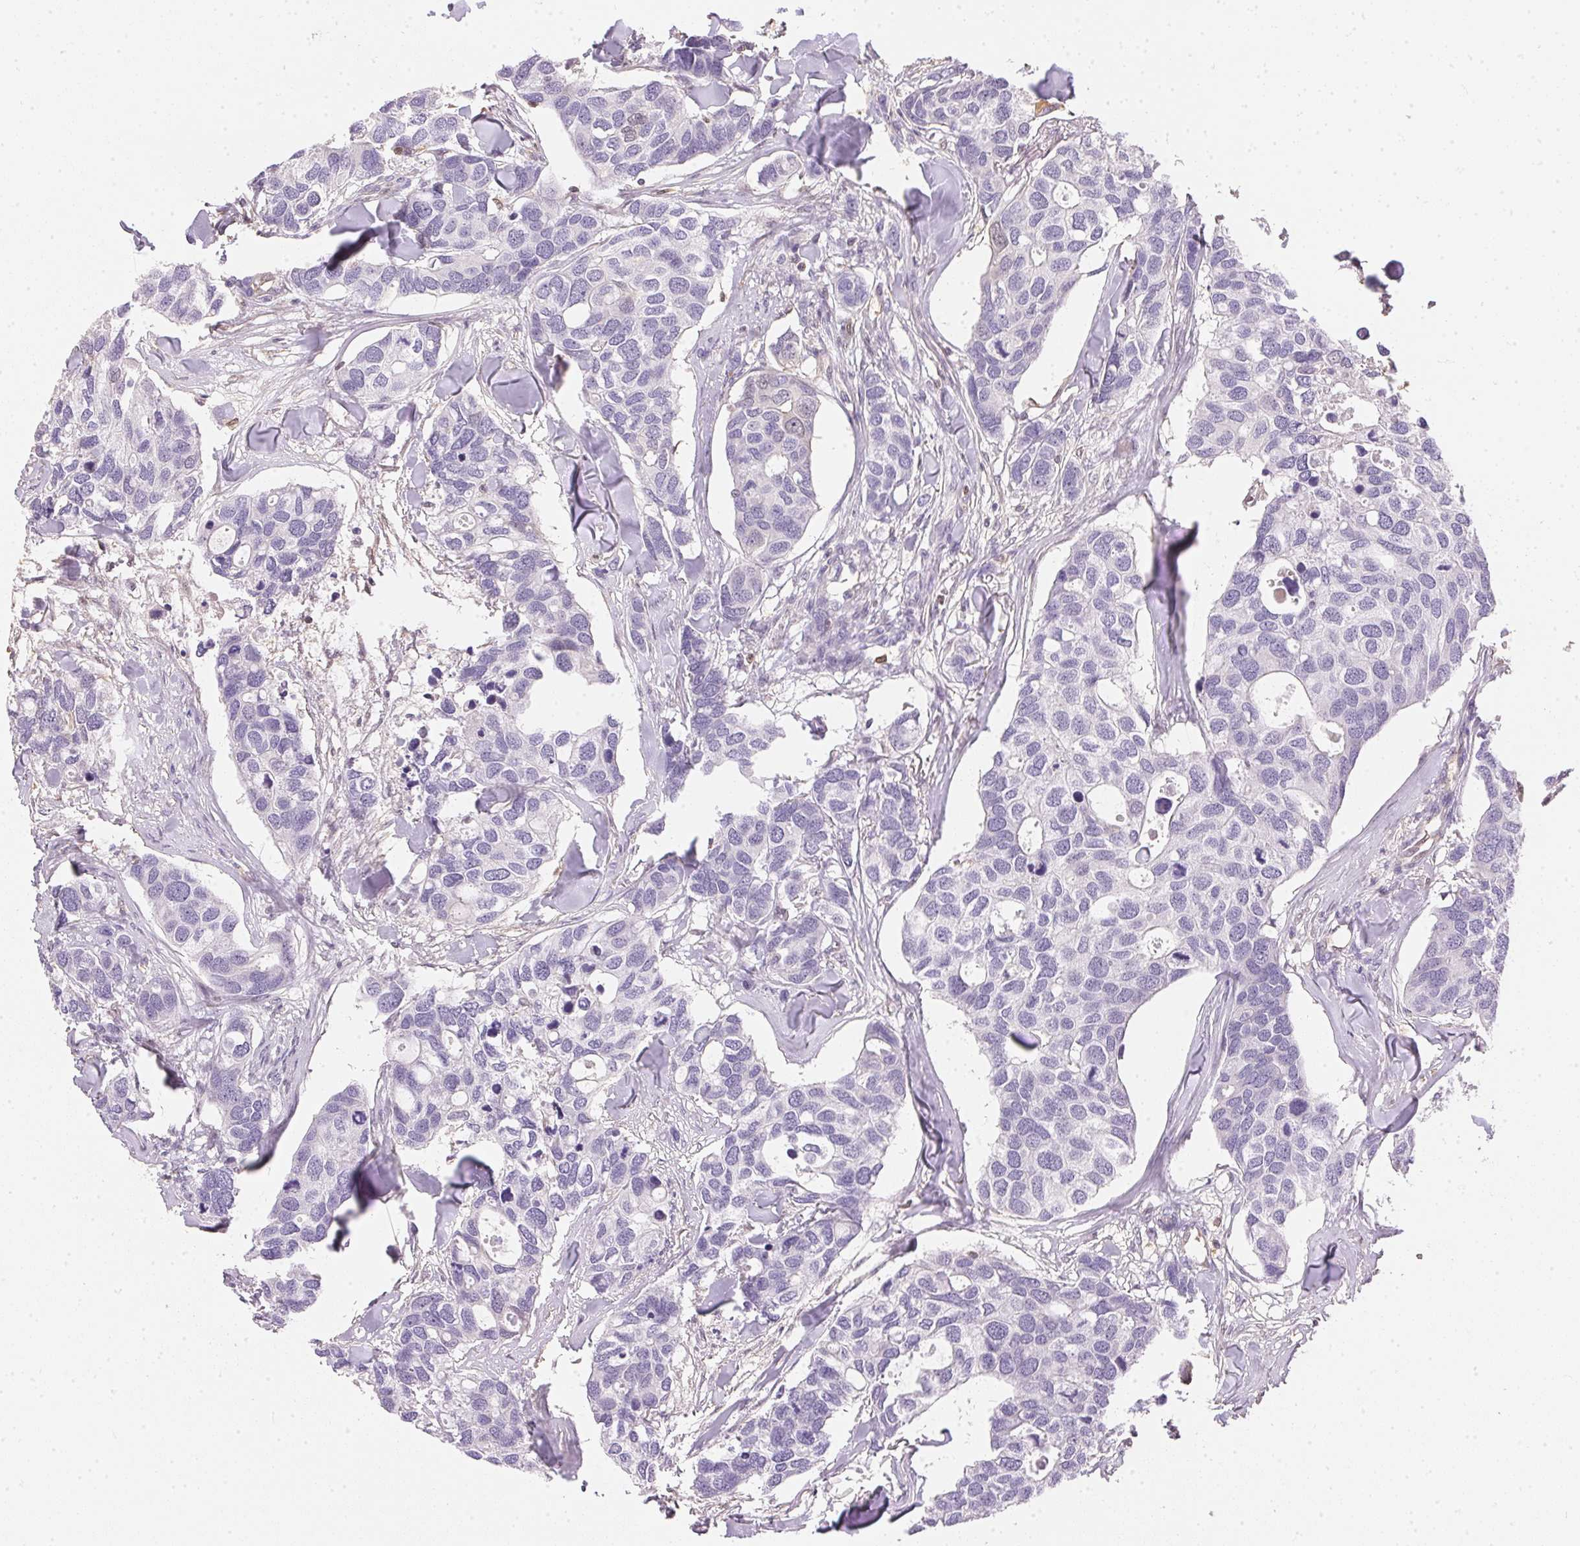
{"staining": {"intensity": "negative", "quantity": "none", "location": "none"}, "tissue": "breast cancer", "cell_type": "Tumor cells", "image_type": "cancer", "snomed": [{"axis": "morphology", "description": "Duct carcinoma"}, {"axis": "topography", "description": "Breast"}], "caption": "DAB (3,3'-diaminobenzidine) immunohistochemical staining of breast cancer (invasive ductal carcinoma) displays no significant positivity in tumor cells.", "gene": "S100A3", "patient": {"sex": "female", "age": 83}}